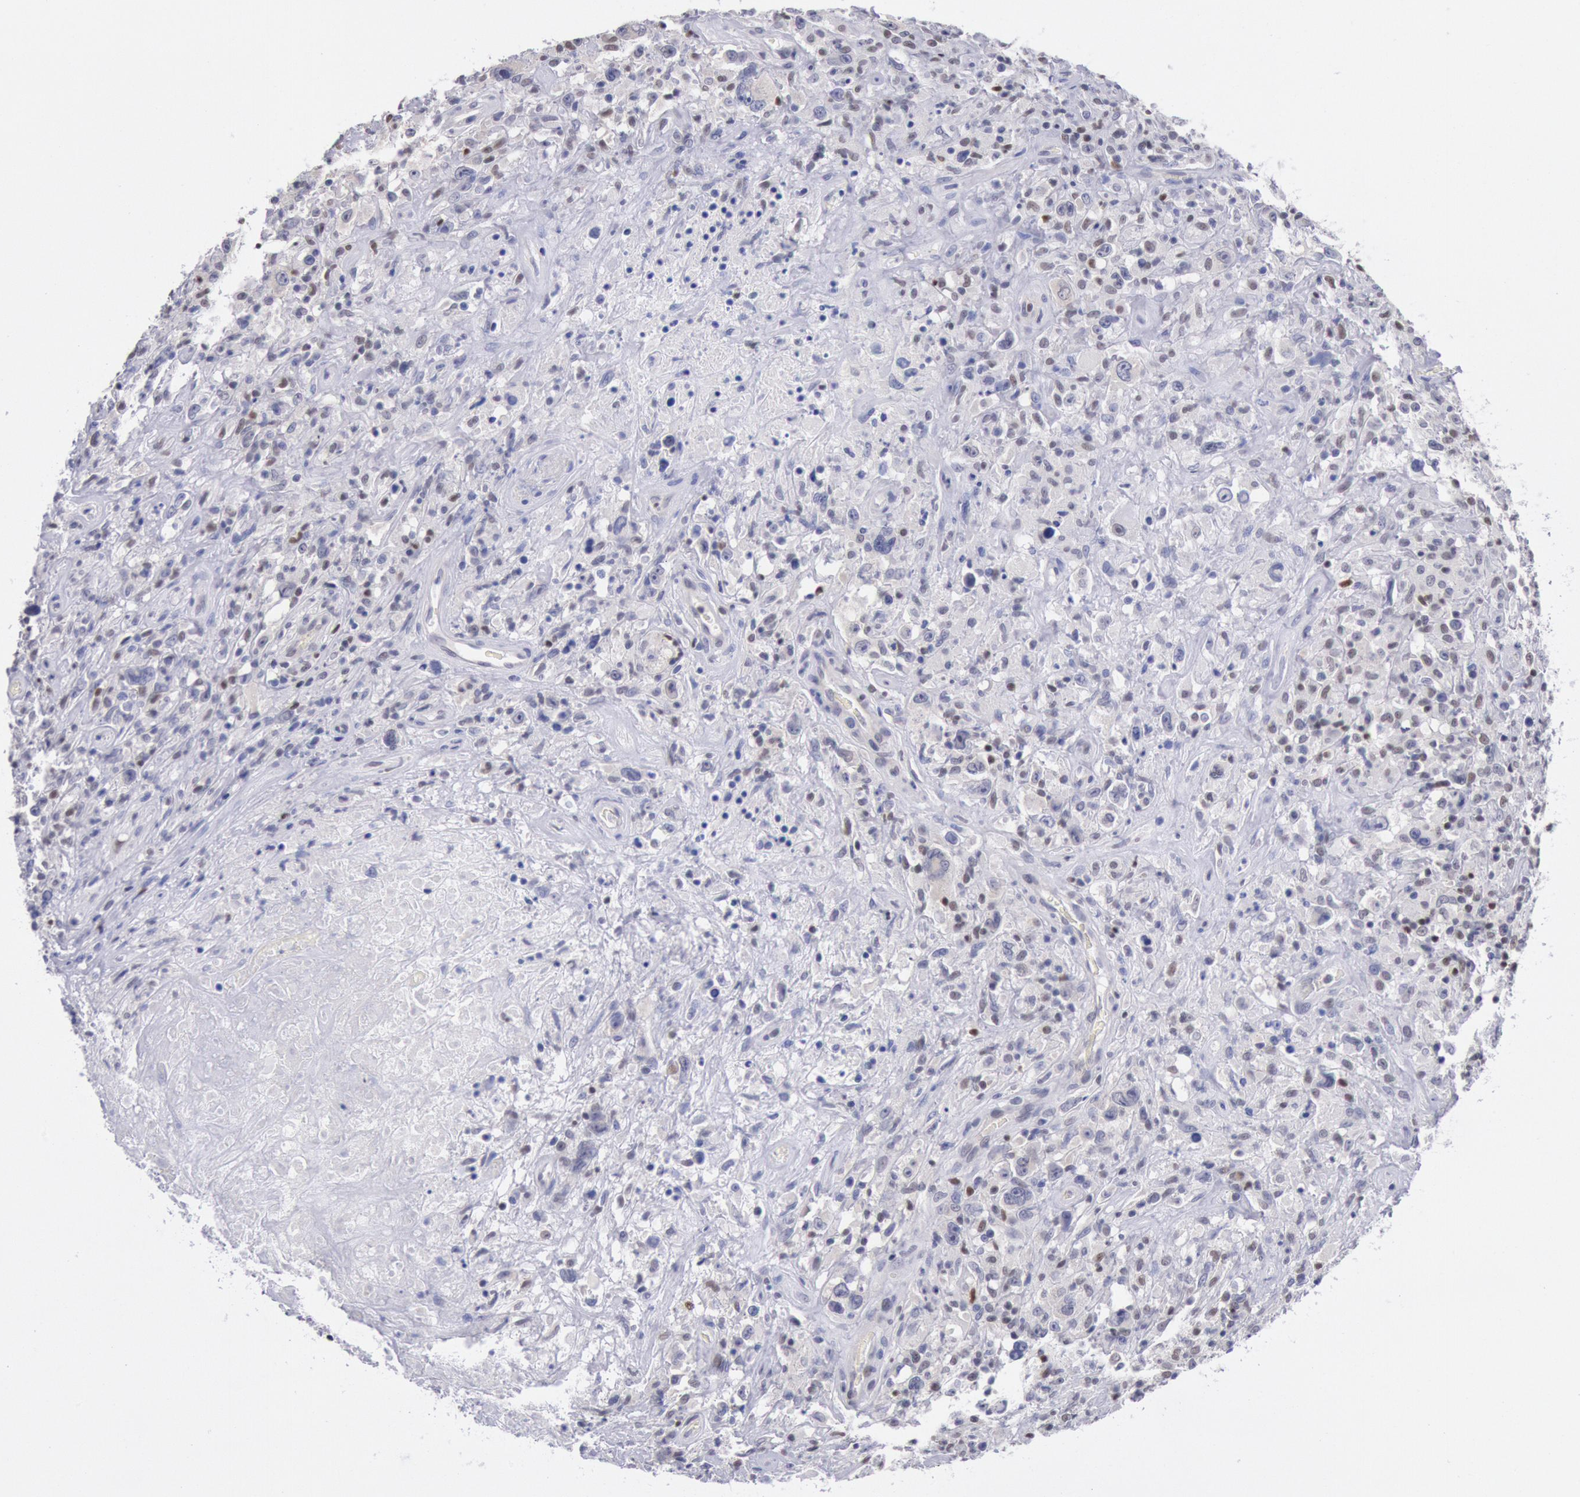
{"staining": {"intensity": "weak", "quantity": "25%-75%", "location": "nuclear"}, "tissue": "lymphoma", "cell_type": "Tumor cells", "image_type": "cancer", "snomed": [{"axis": "morphology", "description": "Hodgkin's disease, NOS"}, {"axis": "topography", "description": "Lymph node"}], "caption": "Immunohistochemistry histopathology image of neoplastic tissue: human lymphoma stained using IHC reveals low levels of weak protein expression localized specifically in the nuclear of tumor cells, appearing as a nuclear brown color.", "gene": "RPS6KA5", "patient": {"sex": "male", "age": 46}}